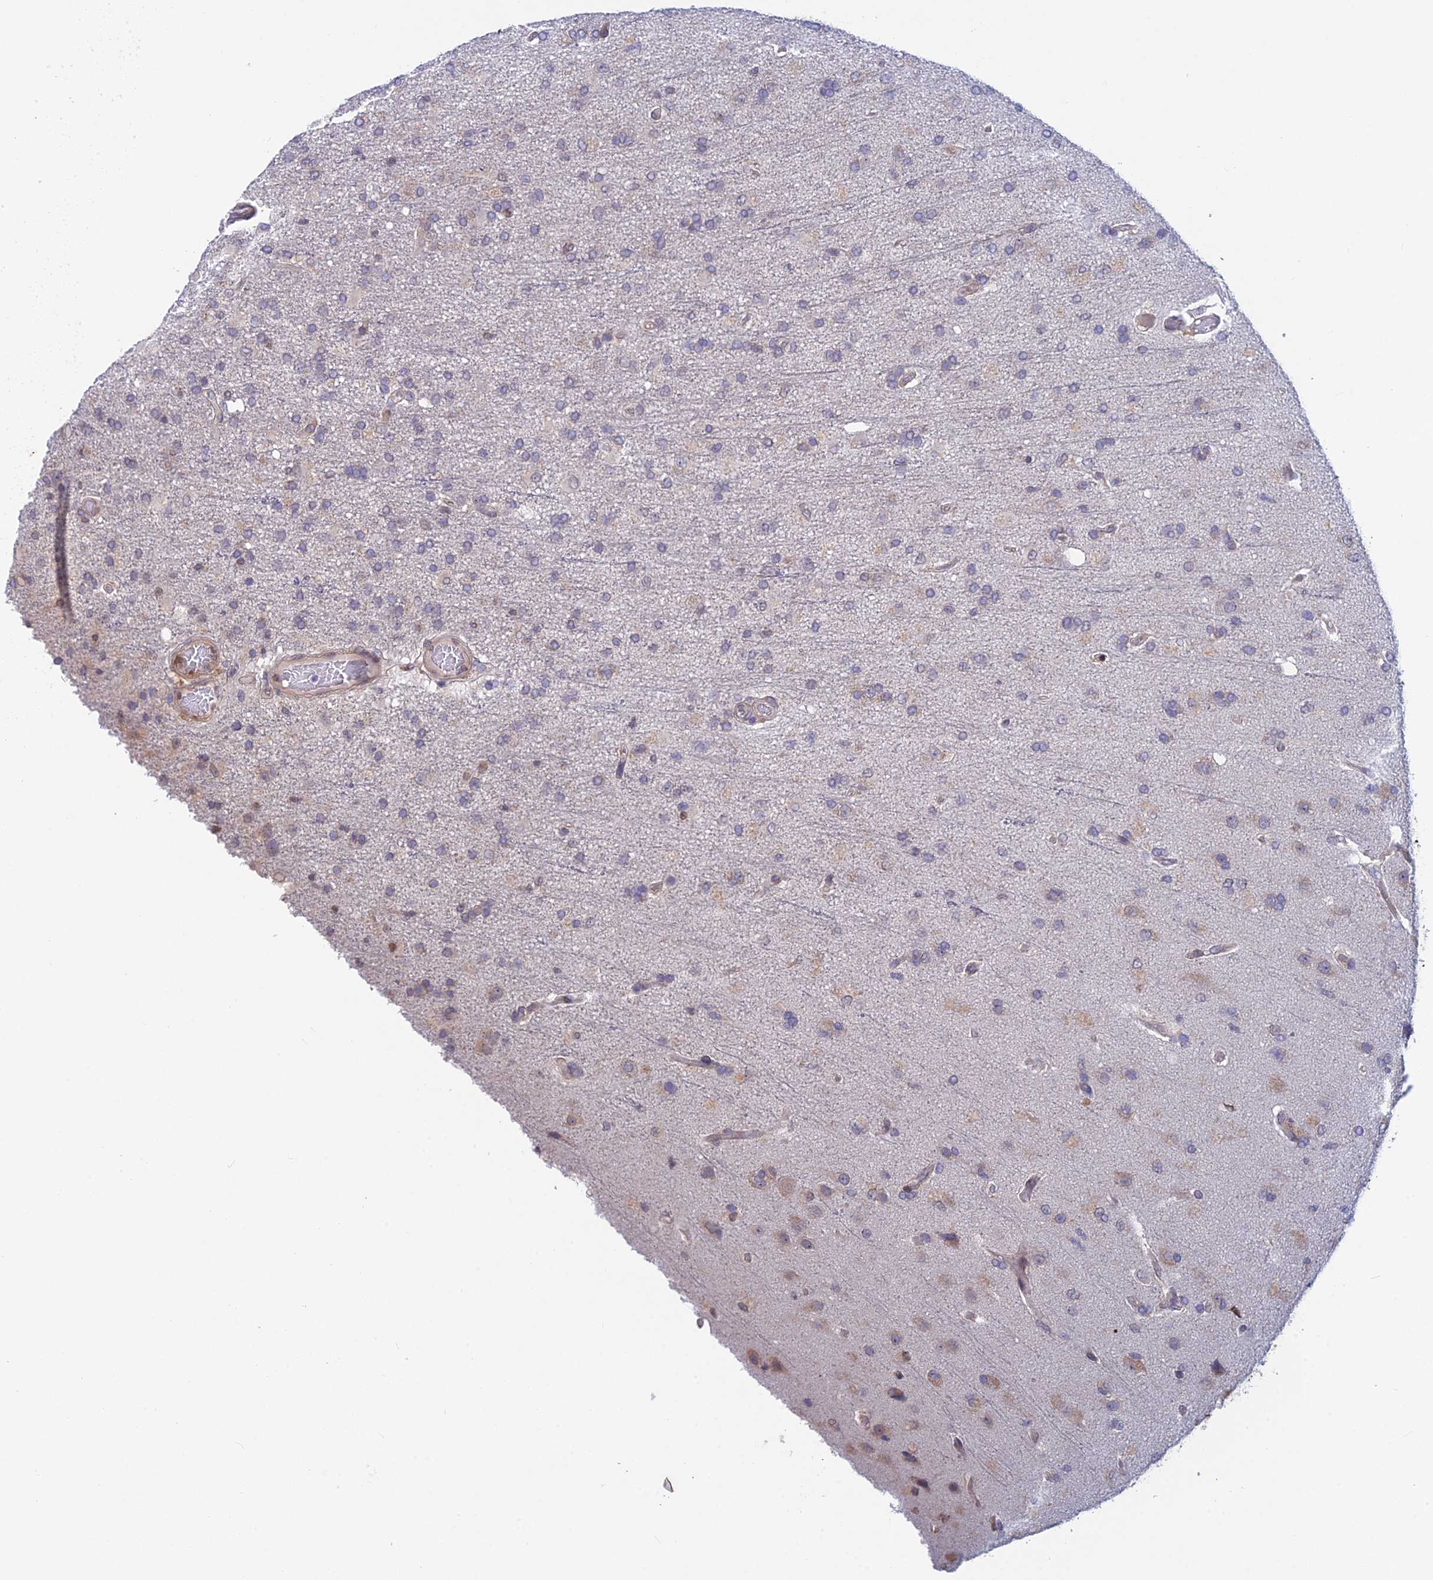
{"staining": {"intensity": "weak", "quantity": "<25%", "location": "cytoplasmic/membranous"}, "tissue": "glioma", "cell_type": "Tumor cells", "image_type": "cancer", "snomed": [{"axis": "morphology", "description": "Glioma, malignant, High grade"}, {"axis": "topography", "description": "Brain"}], "caption": "The histopathology image exhibits no staining of tumor cells in malignant high-grade glioma. (DAB (3,3'-diaminobenzidine) IHC, high magnification).", "gene": "SRA1", "patient": {"sex": "female", "age": 74}}